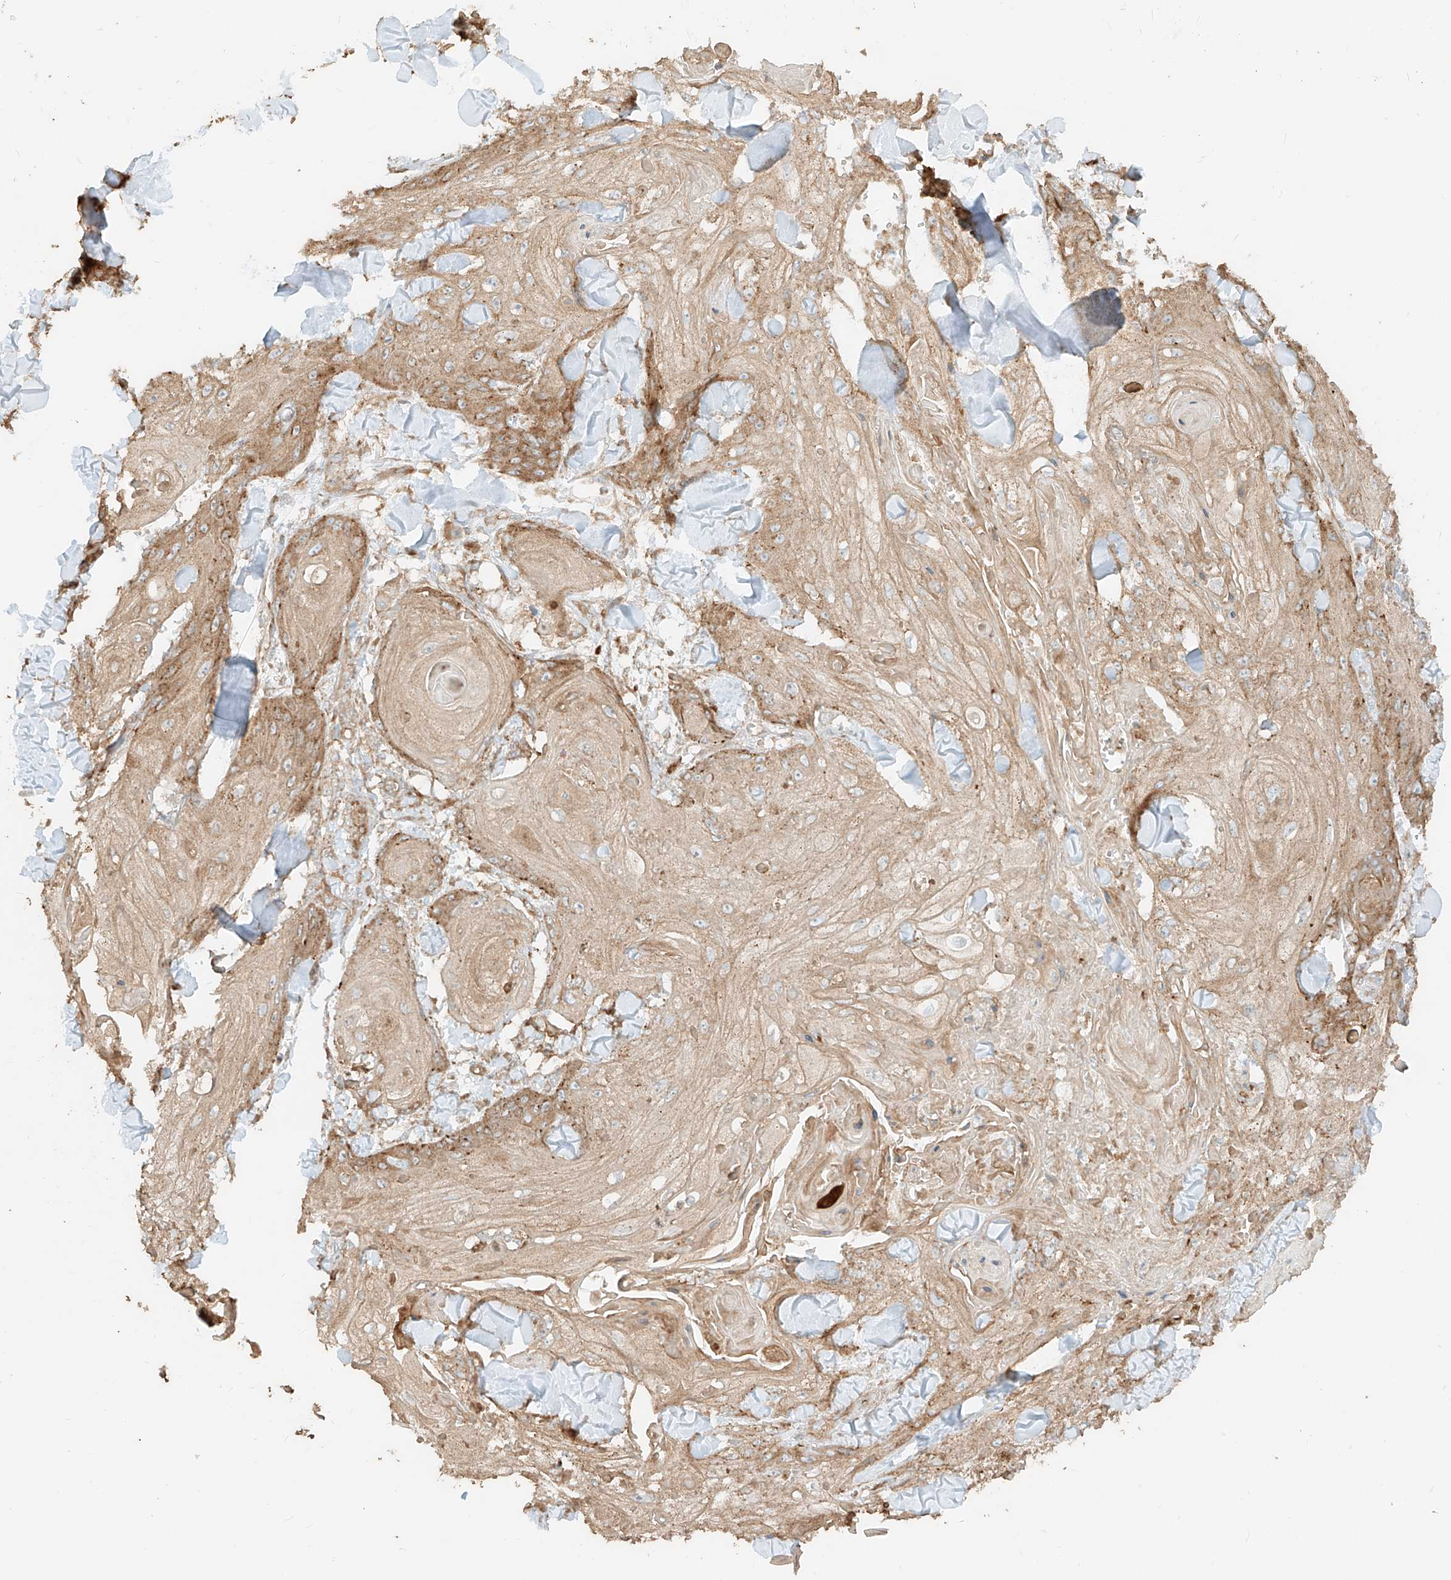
{"staining": {"intensity": "moderate", "quantity": "<25%", "location": "cytoplasmic/membranous"}, "tissue": "skin cancer", "cell_type": "Tumor cells", "image_type": "cancer", "snomed": [{"axis": "morphology", "description": "Squamous cell carcinoma, NOS"}, {"axis": "topography", "description": "Skin"}], "caption": "A high-resolution photomicrograph shows immunohistochemistry staining of skin cancer (squamous cell carcinoma), which shows moderate cytoplasmic/membranous expression in about <25% of tumor cells.", "gene": "CCDC115", "patient": {"sex": "male", "age": 74}}